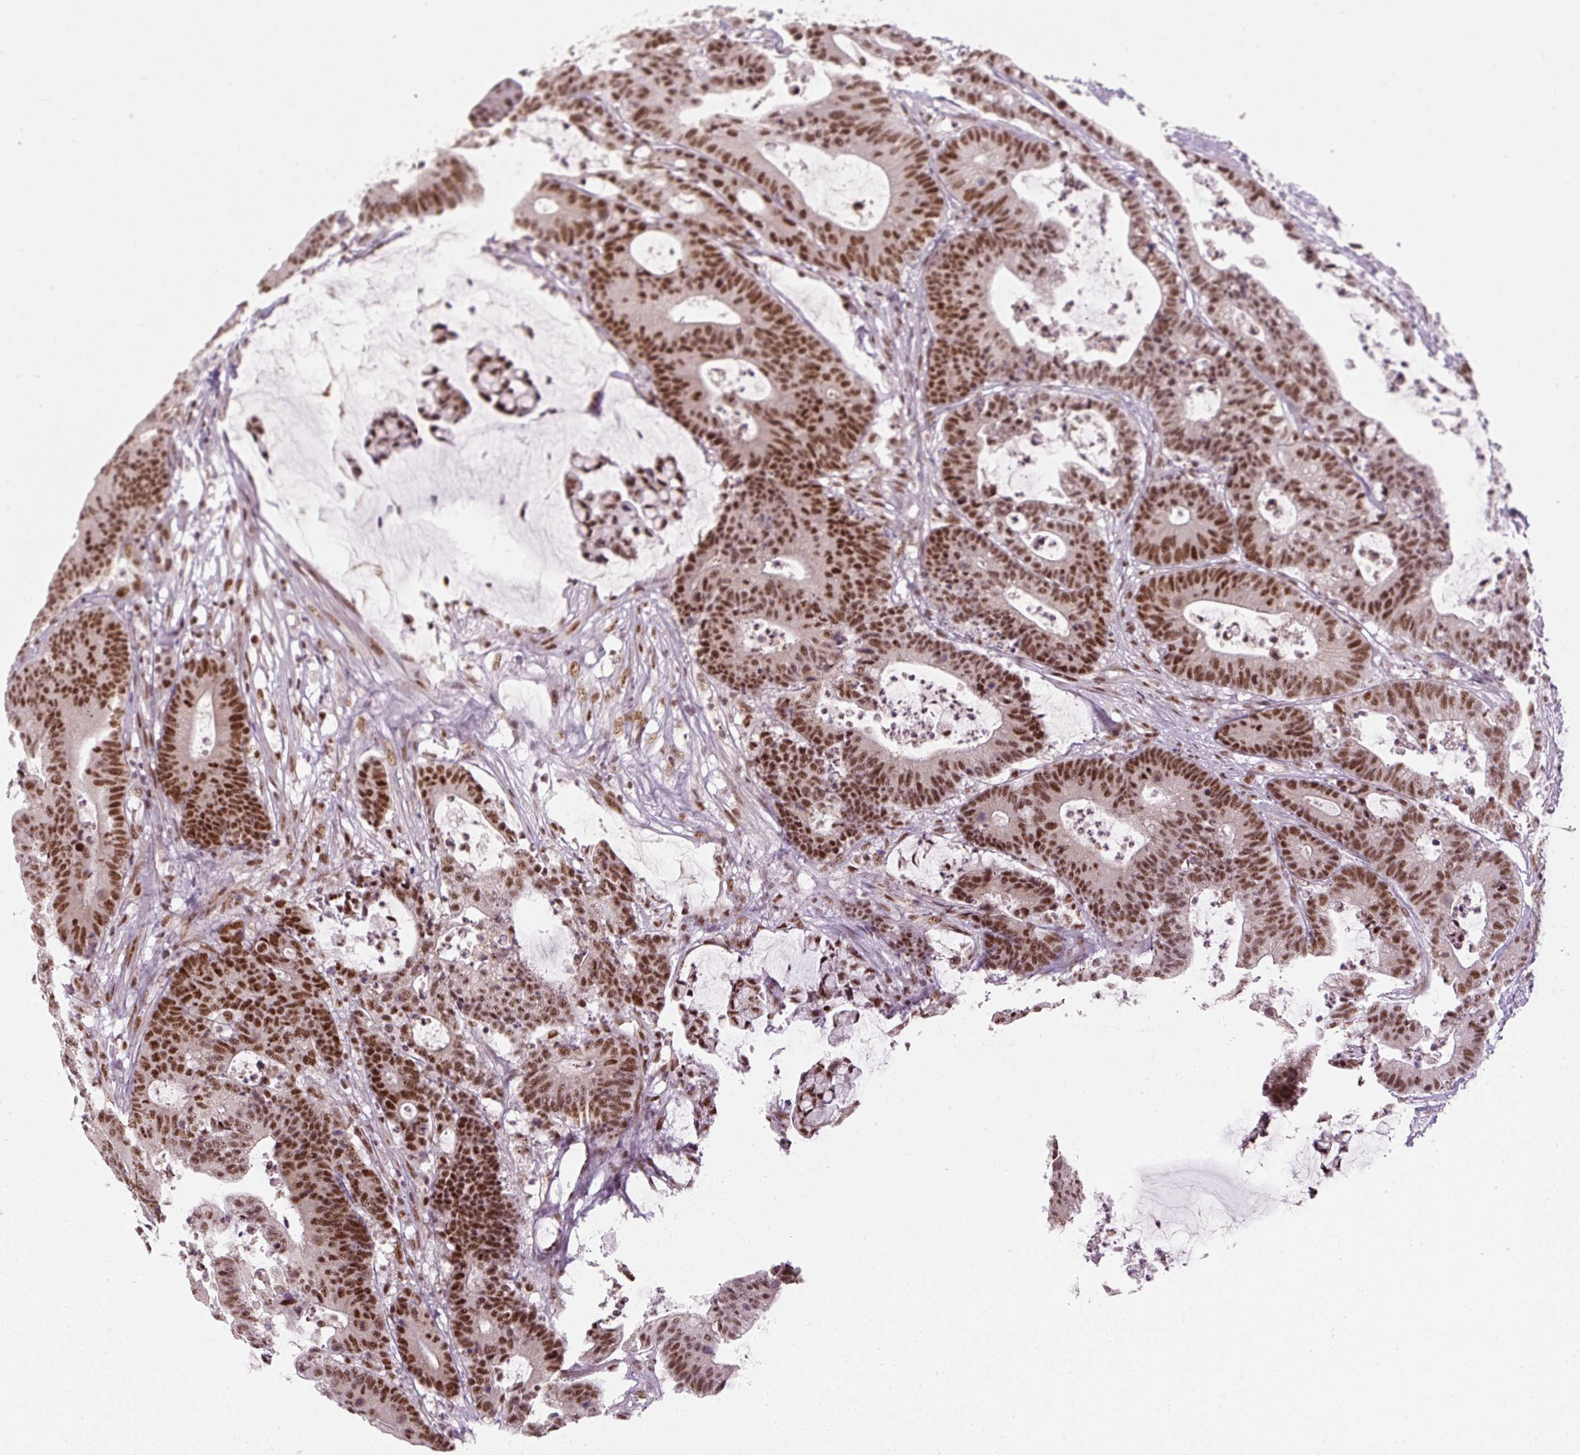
{"staining": {"intensity": "strong", "quantity": ">75%", "location": "nuclear"}, "tissue": "colorectal cancer", "cell_type": "Tumor cells", "image_type": "cancer", "snomed": [{"axis": "morphology", "description": "Adenocarcinoma, NOS"}, {"axis": "topography", "description": "Colon"}], "caption": "Protein expression analysis of colorectal cancer displays strong nuclear staining in approximately >75% of tumor cells.", "gene": "U2AF2", "patient": {"sex": "female", "age": 84}}